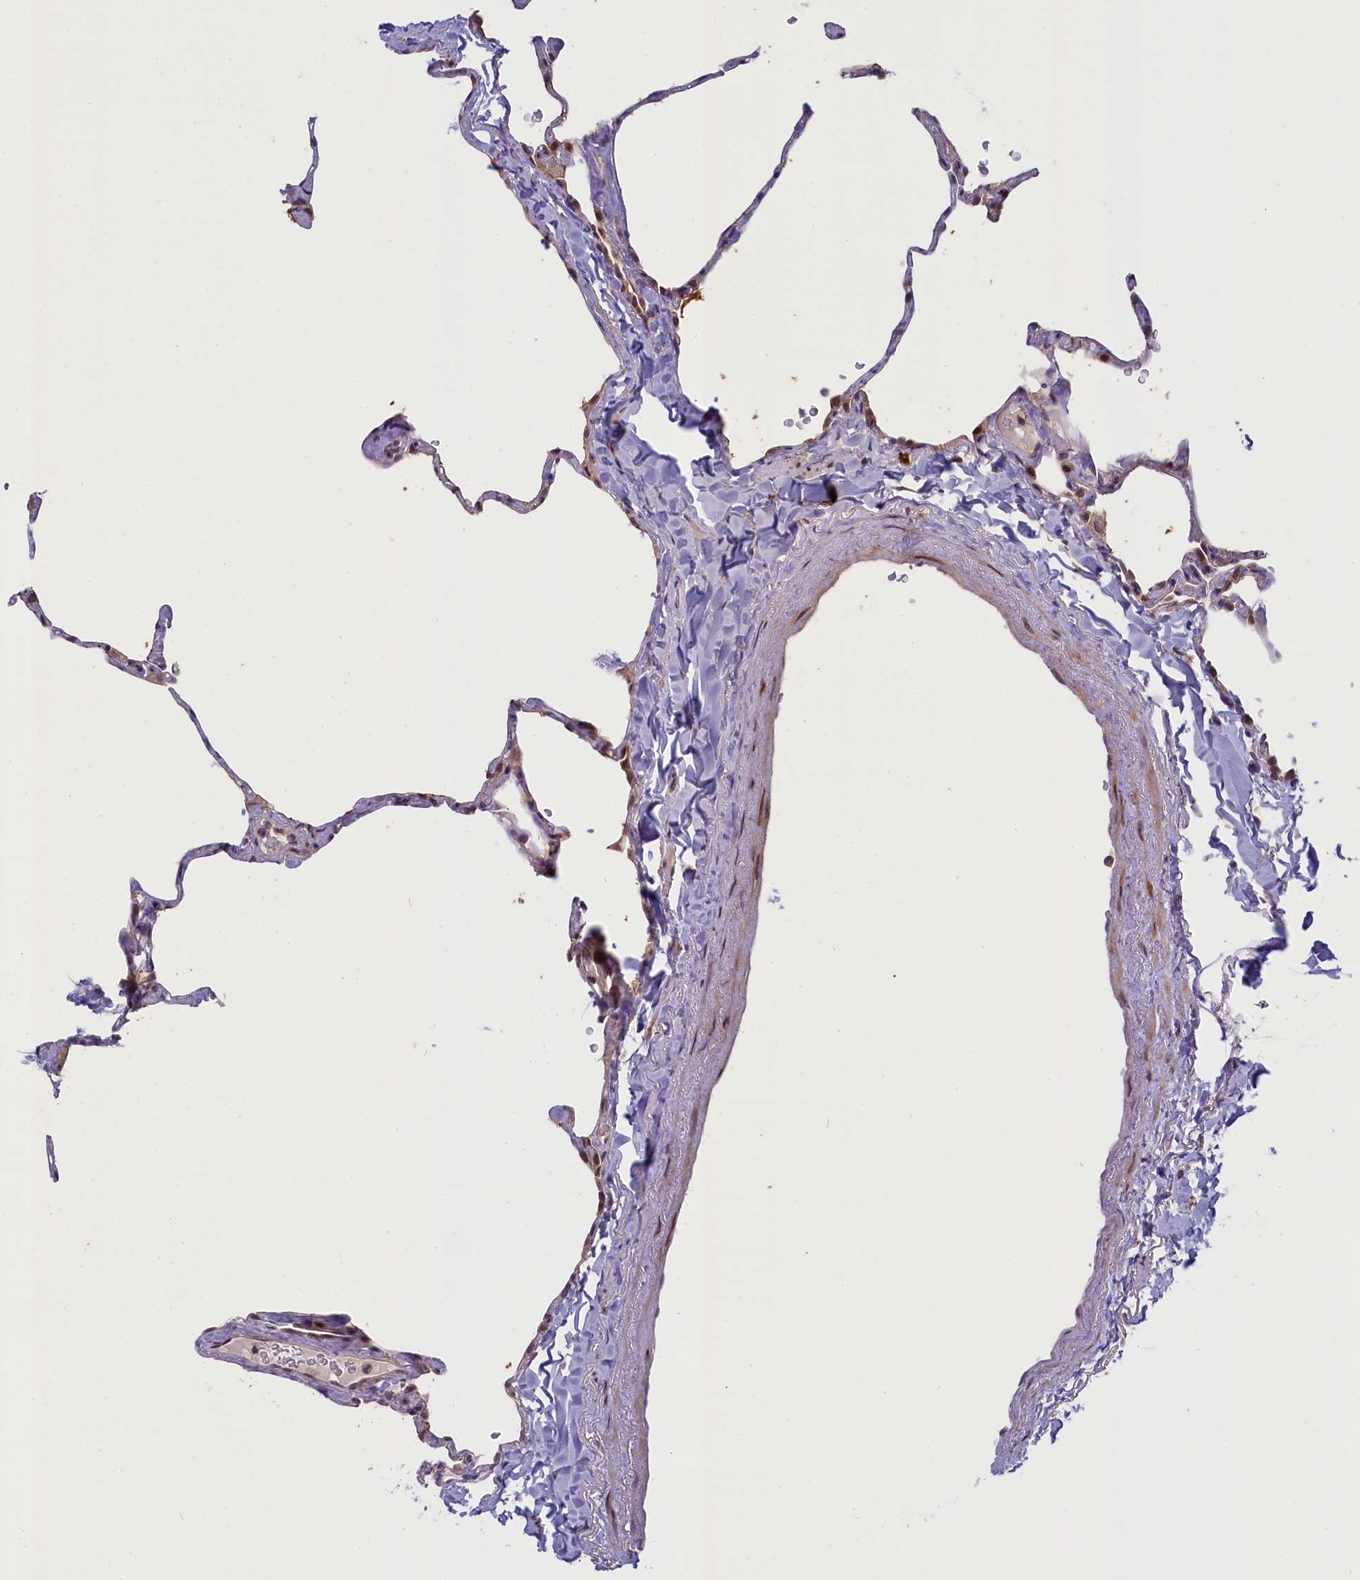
{"staining": {"intensity": "negative", "quantity": "none", "location": "none"}, "tissue": "lung", "cell_type": "Alveolar cells", "image_type": "normal", "snomed": [{"axis": "morphology", "description": "Normal tissue, NOS"}, {"axis": "topography", "description": "Lung"}], "caption": "This is an immunohistochemistry (IHC) photomicrograph of unremarkable human lung. There is no expression in alveolar cells.", "gene": "CCL23", "patient": {"sex": "male", "age": 65}}